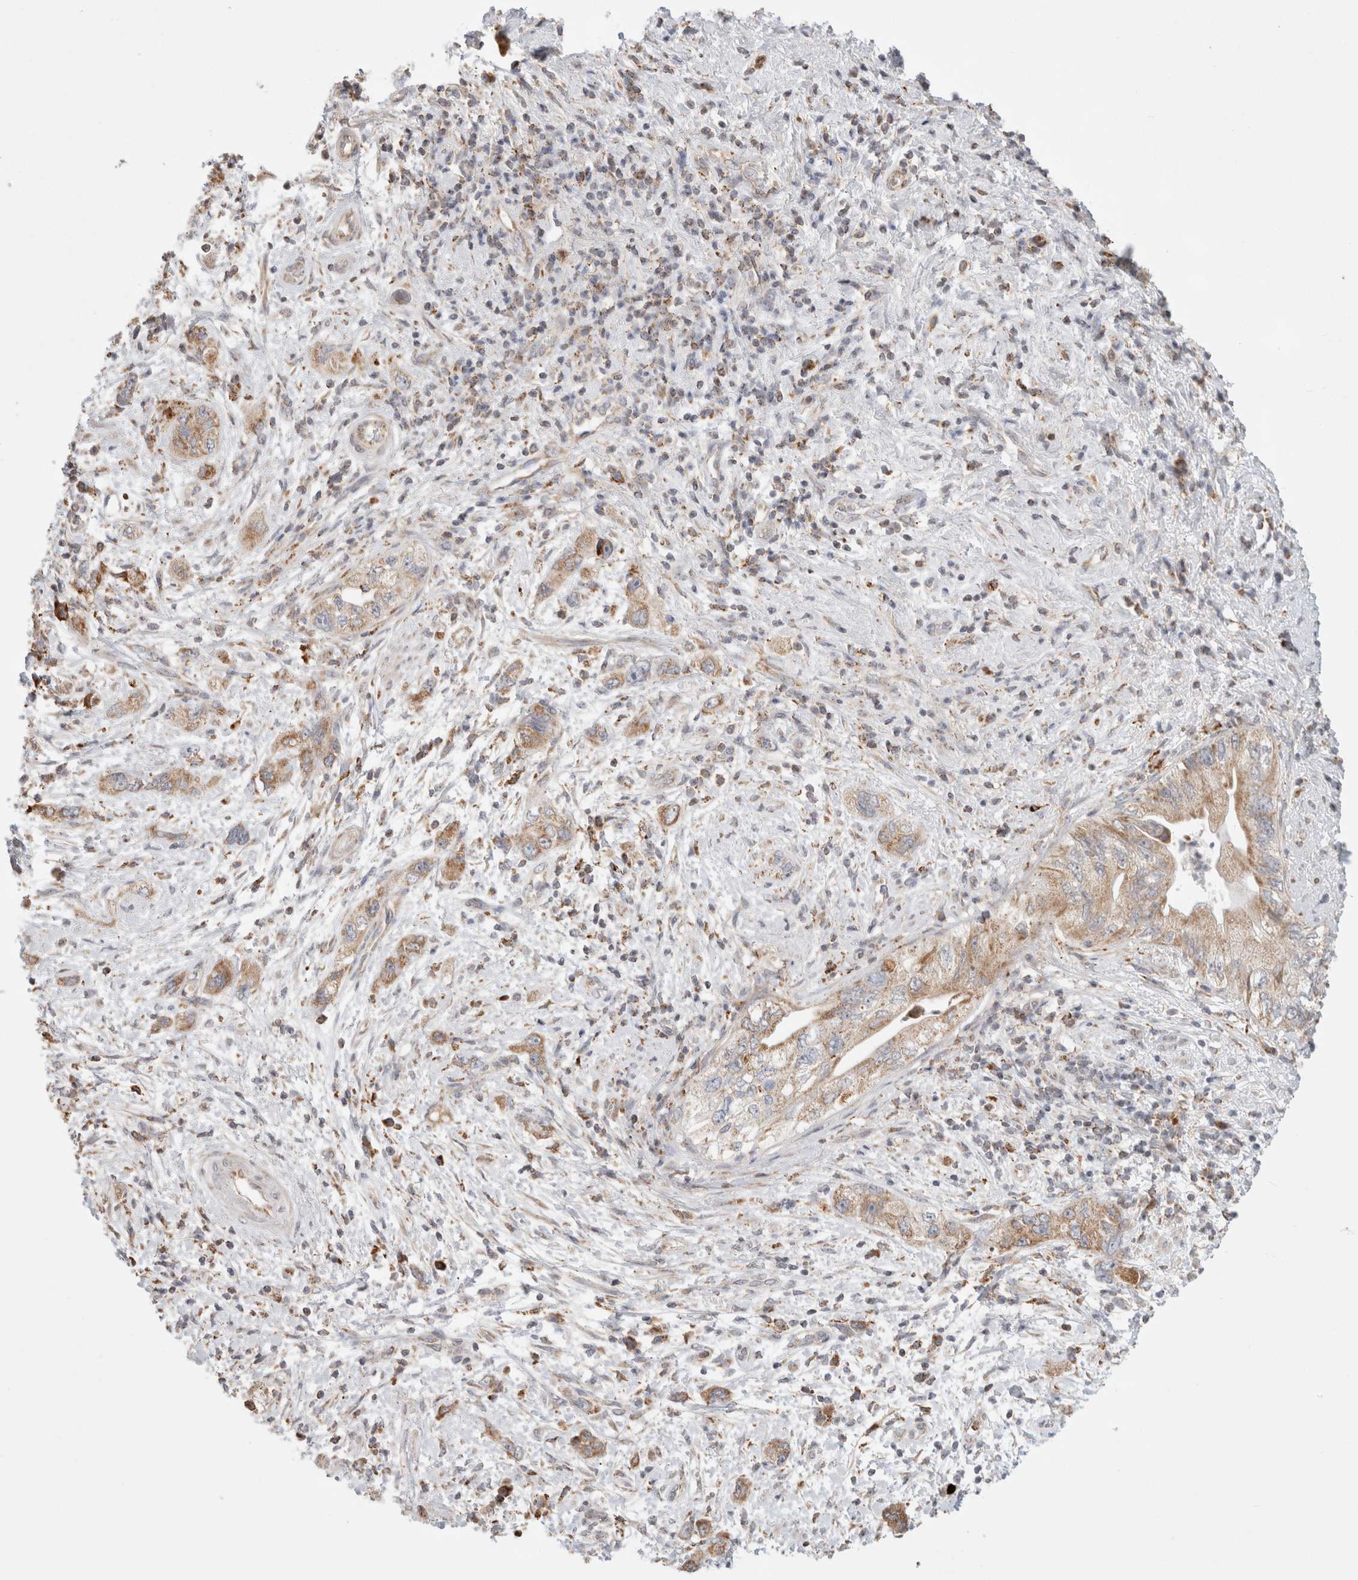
{"staining": {"intensity": "weak", "quantity": ">75%", "location": "cytoplasmic/membranous"}, "tissue": "pancreatic cancer", "cell_type": "Tumor cells", "image_type": "cancer", "snomed": [{"axis": "morphology", "description": "Adenocarcinoma, NOS"}, {"axis": "topography", "description": "Pancreas"}], "caption": "IHC image of pancreatic cancer (adenocarcinoma) stained for a protein (brown), which shows low levels of weak cytoplasmic/membranous positivity in approximately >75% of tumor cells.", "gene": "HROB", "patient": {"sex": "female", "age": 73}}